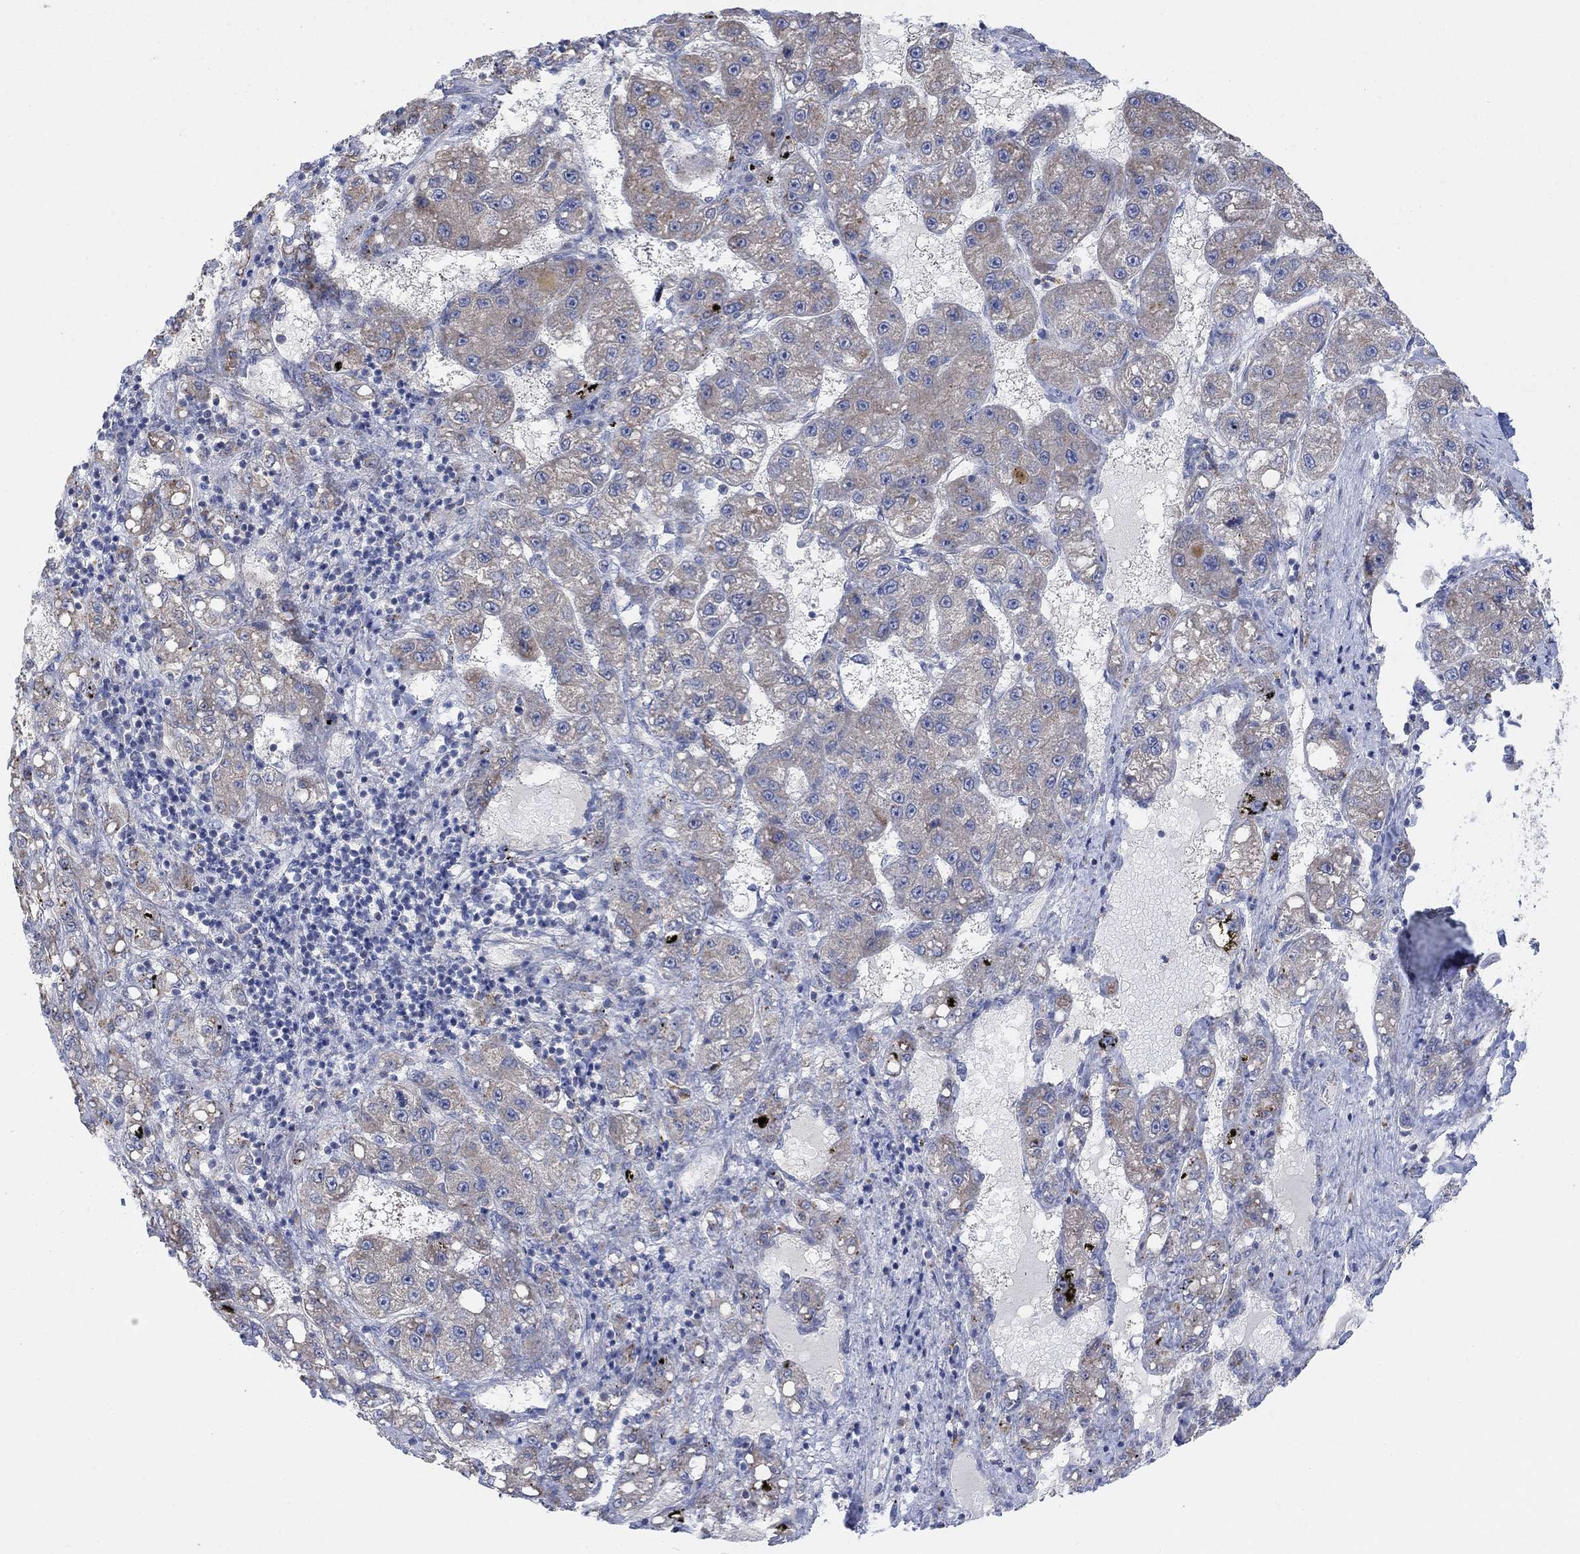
{"staining": {"intensity": "moderate", "quantity": "25%-75%", "location": "cytoplasmic/membranous"}, "tissue": "liver cancer", "cell_type": "Tumor cells", "image_type": "cancer", "snomed": [{"axis": "morphology", "description": "Carcinoma, Hepatocellular, NOS"}, {"axis": "topography", "description": "Liver"}], "caption": "Tumor cells exhibit medium levels of moderate cytoplasmic/membranous staining in approximately 25%-75% of cells in liver hepatocellular carcinoma.", "gene": "CNTF", "patient": {"sex": "female", "age": 65}}